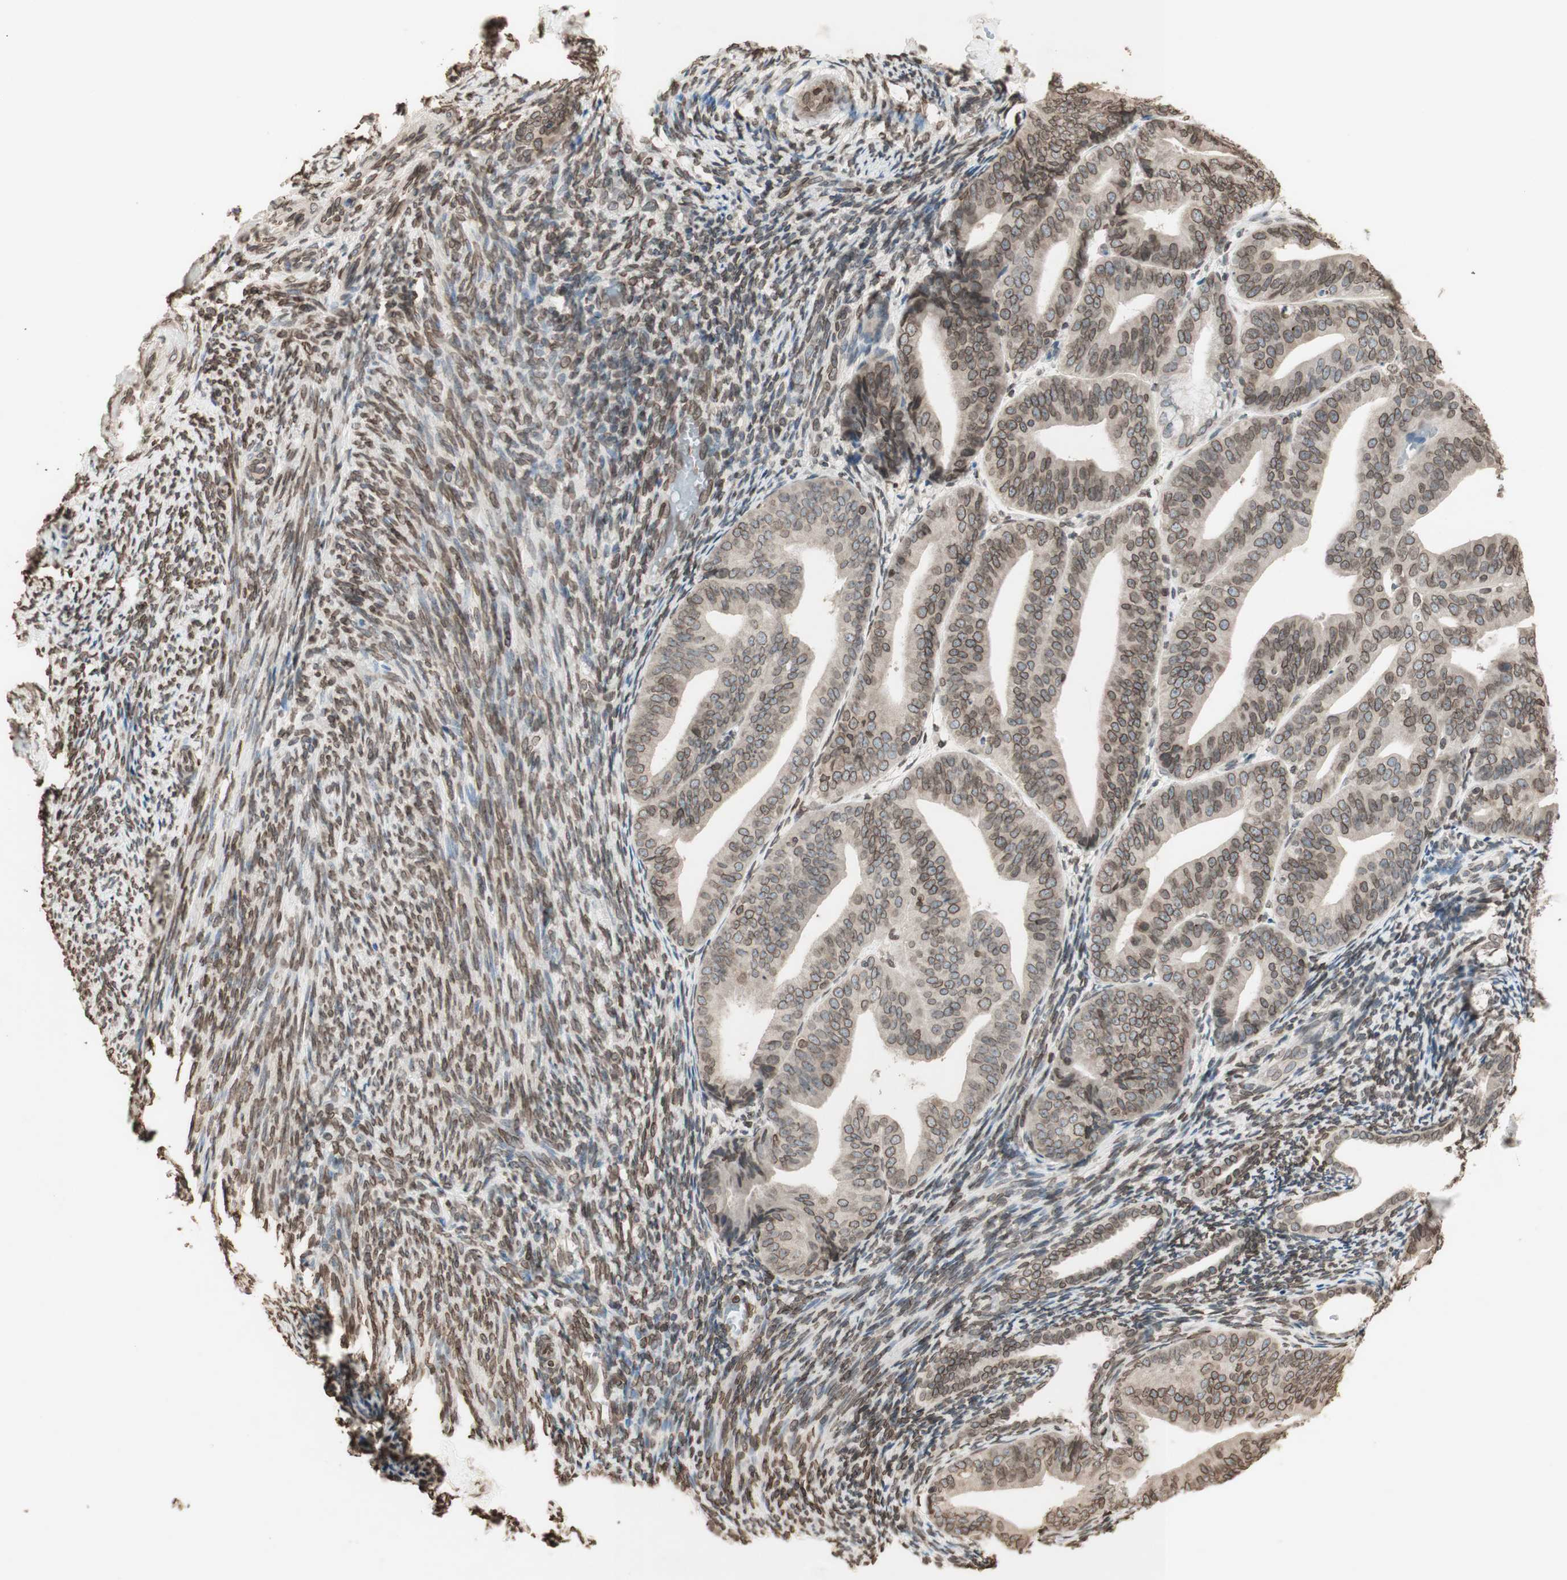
{"staining": {"intensity": "moderate", "quantity": ">75%", "location": "cytoplasmic/membranous,nuclear"}, "tissue": "endometrial cancer", "cell_type": "Tumor cells", "image_type": "cancer", "snomed": [{"axis": "morphology", "description": "Adenocarcinoma, NOS"}, {"axis": "topography", "description": "Endometrium"}], "caption": "Immunohistochemical staining of endometrial adenocarcinoma exhibits moderate cytoplasmic/membranous and nuclear protein expression in approximately >75% of tumor cells.", "gene": "TMPO", "patient": {"sex": "female", "age": 63}}